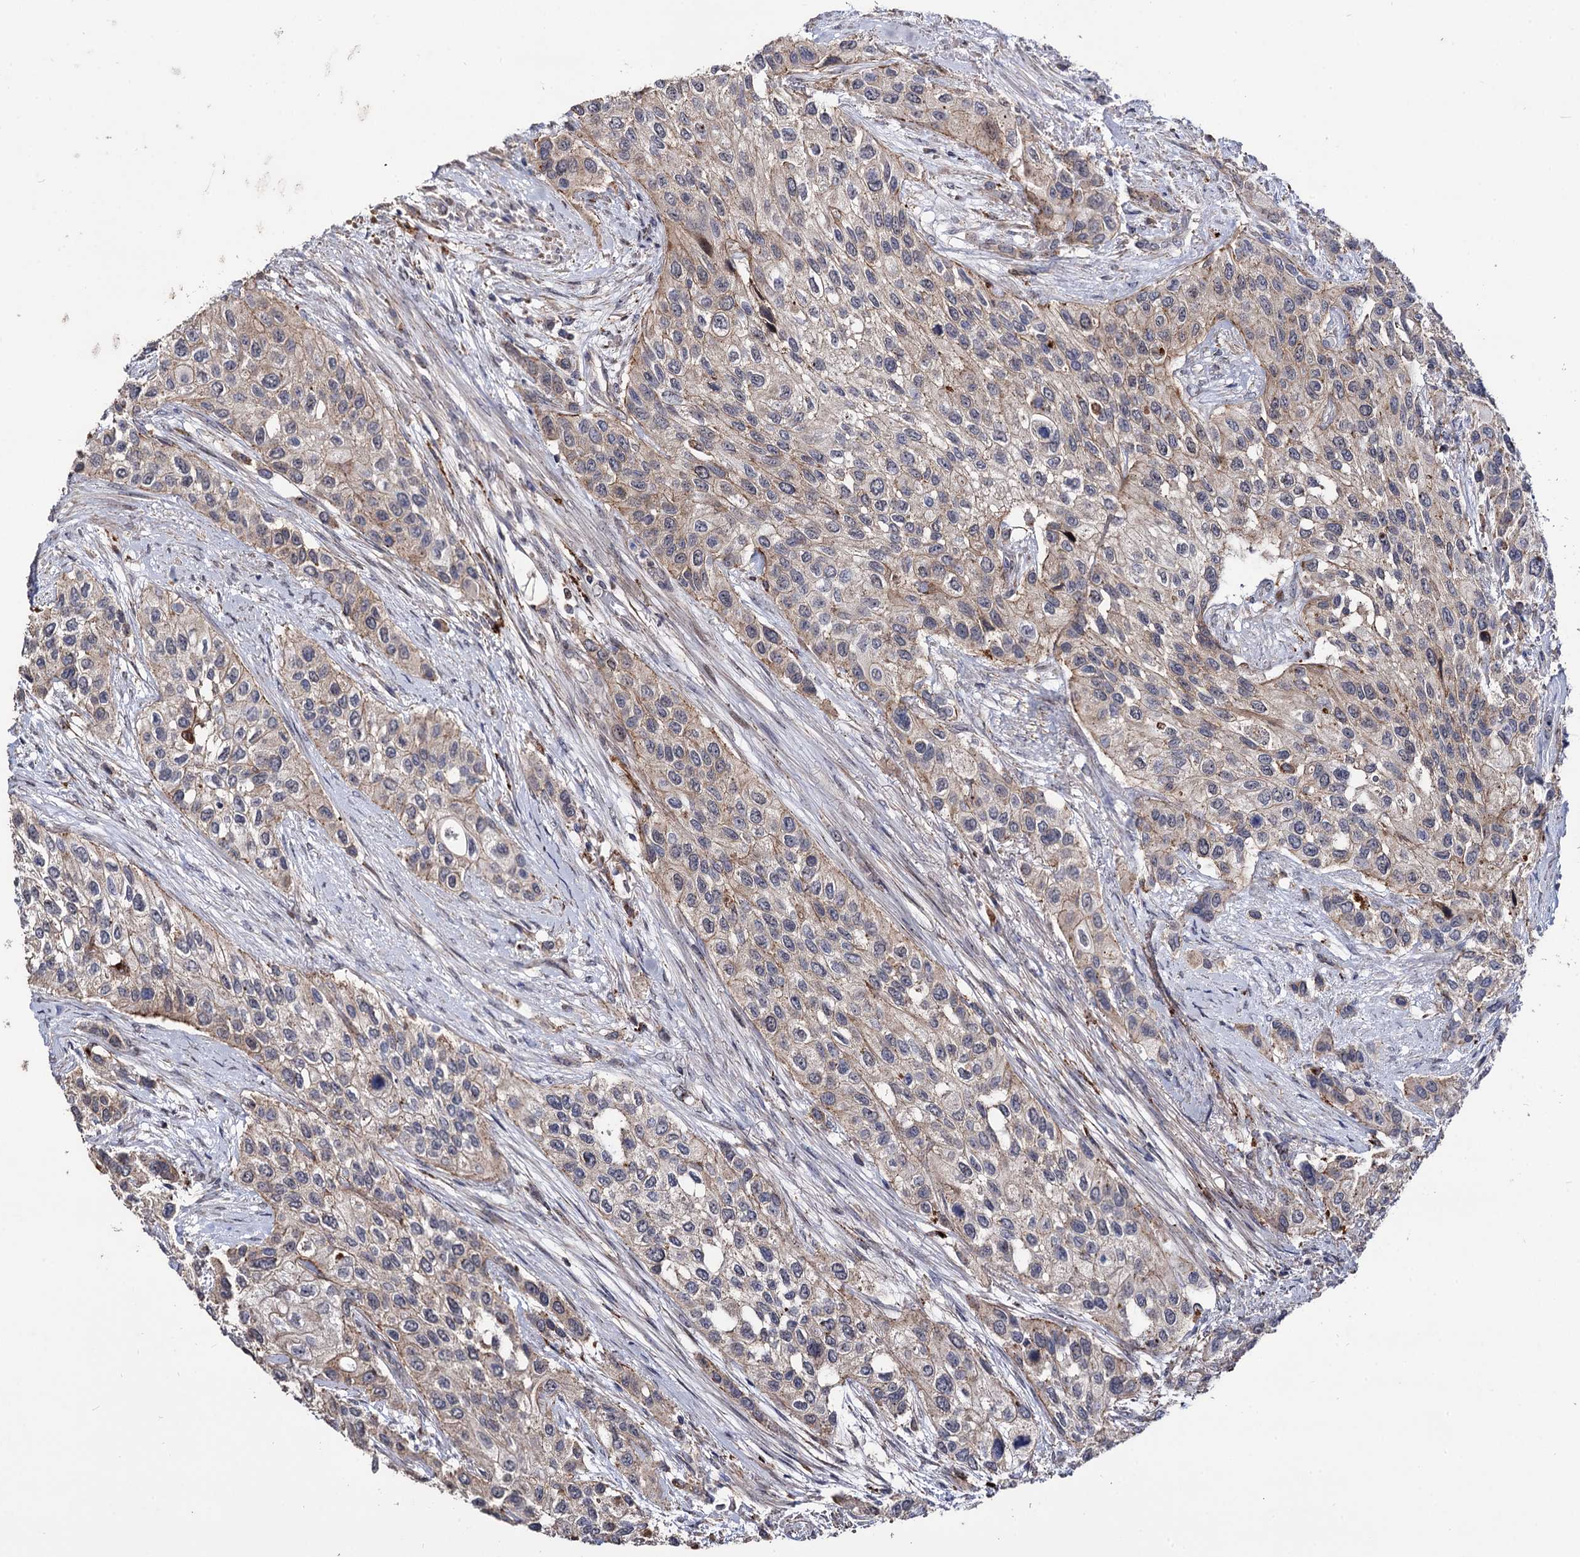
{"staining": {"intensity": "weak", "quantity": "25%-75%", "location": "cytoplasmic/membranous"}, "tissue": "urothelial cancer", "cell_type": "Tumor cells", "image_type": "cancer", "snomed": [{"axis": "morphology", "description": "Normal tissue, NOS"}, {"axis": "morphology", "description": "Urothelial carcinoma, High grade"}, {"axis": "topography", "description": "Vascular tissue"}, {"axis": "topography", "description": "Urinary bladder"}], "caption": "This histopathology image reveals immunohistochemistry (IHC) staining of urothelial cancer, with low weak cytoplasmic/membranous expression in about 25%-75% of tumor cells.", "gene": "MICAL2", "patient": {"sex": "female", "age": 56}}